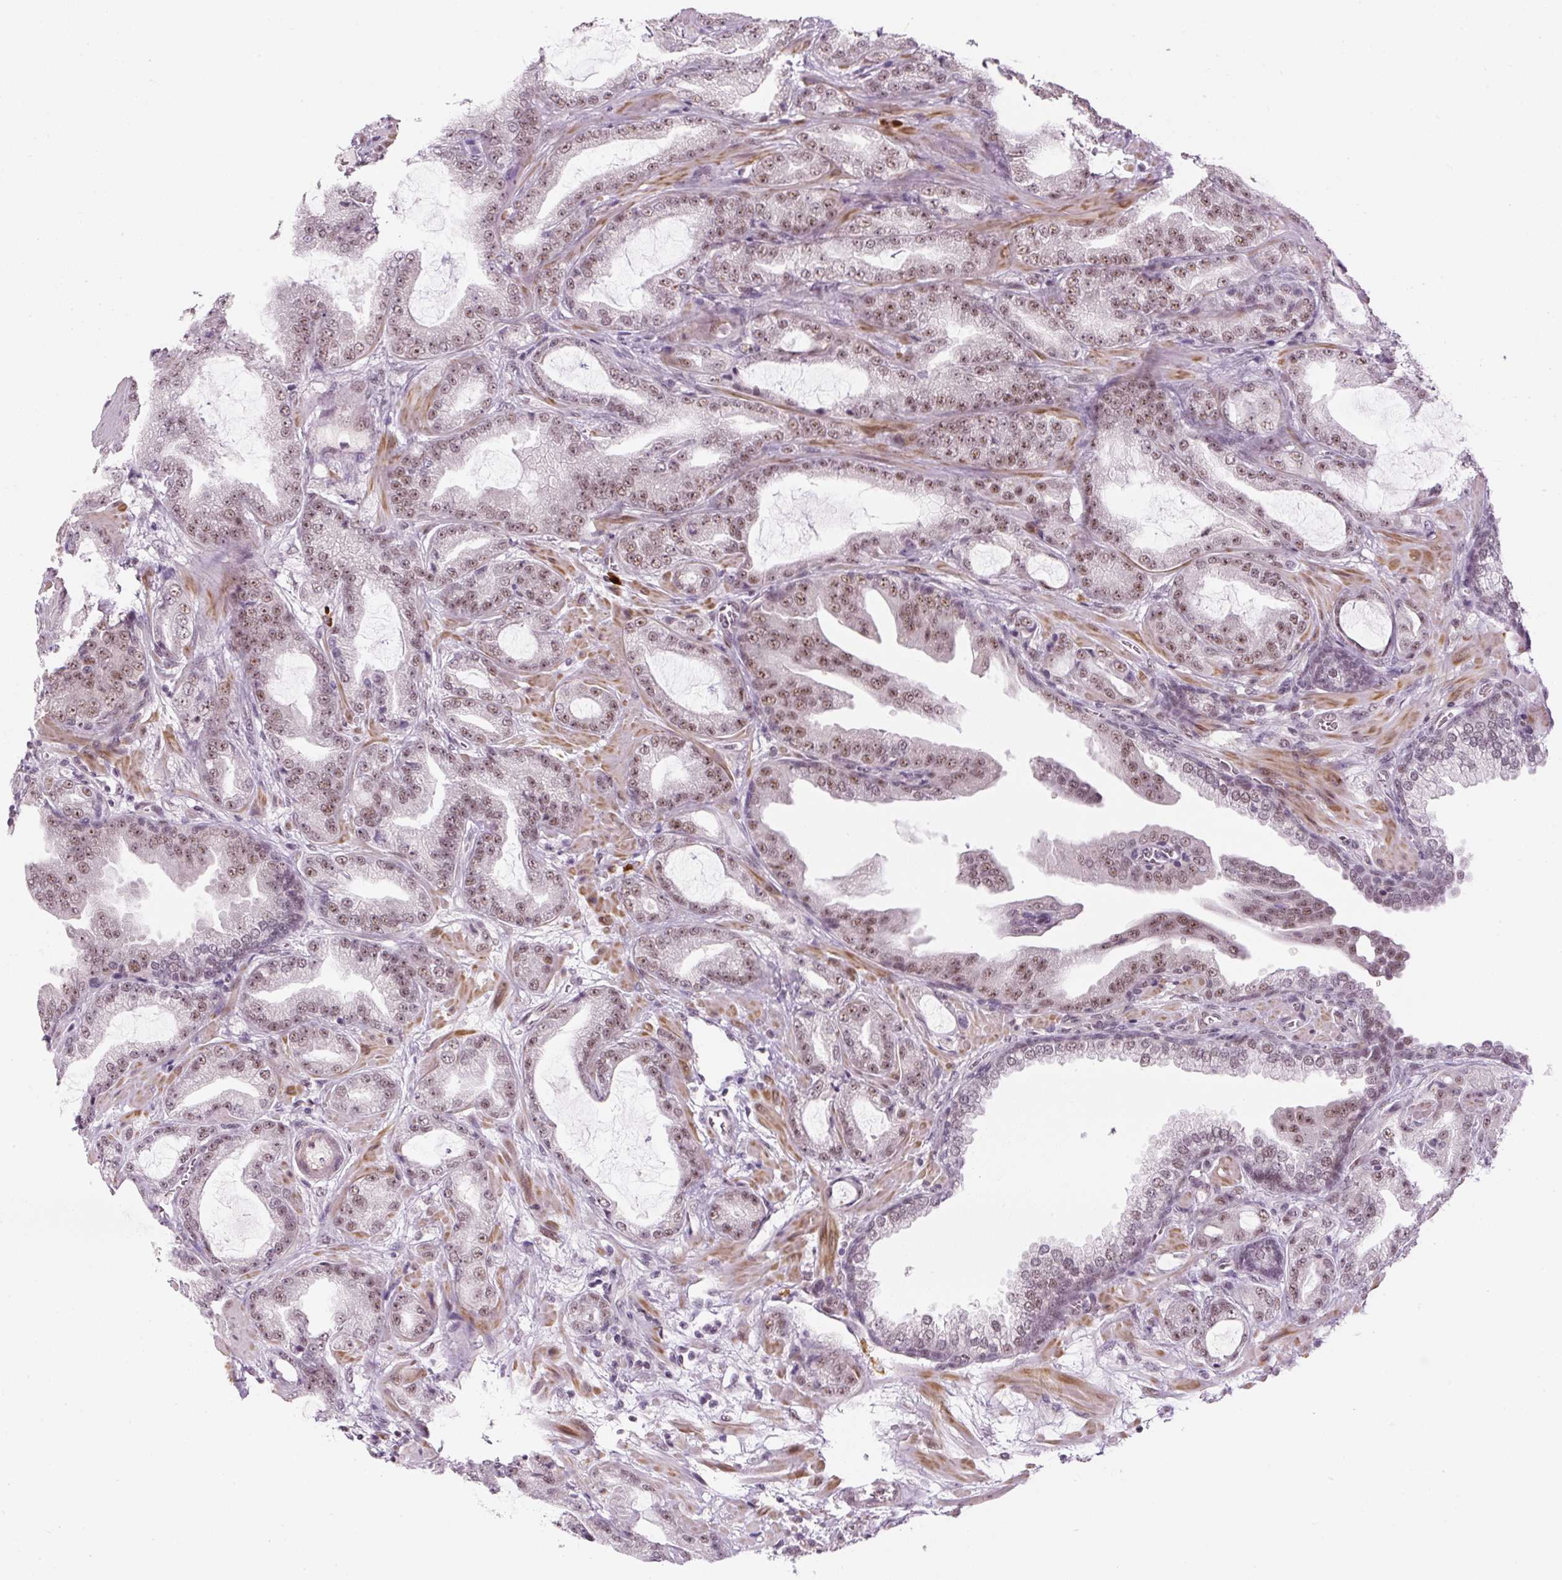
{"staining": {"intensity": "weak", "quantity": ">75%", "location": "nuclear"}, "tissue": "prostate cancer", "cell_type": "Tumor cells", "image_type": "cancer", "snomed": [{"axis": "morphology", "description": "Adenocarcinoma, High grade"}, {"axis": "topography", "description": "Prostate"}], "caption": "Brown immunohistochemical staining in prostate cancer reveals weak nuclear expression in approximately >75% of tumor cells. The staining was performed using DAB (3,3'-diaminobenzidine), with brown indicating positive protein expression. Nuclei are stained blue with hematoxylin.", "gene": "U2AF2", "patient": {"sex": "male", "age": 68}}